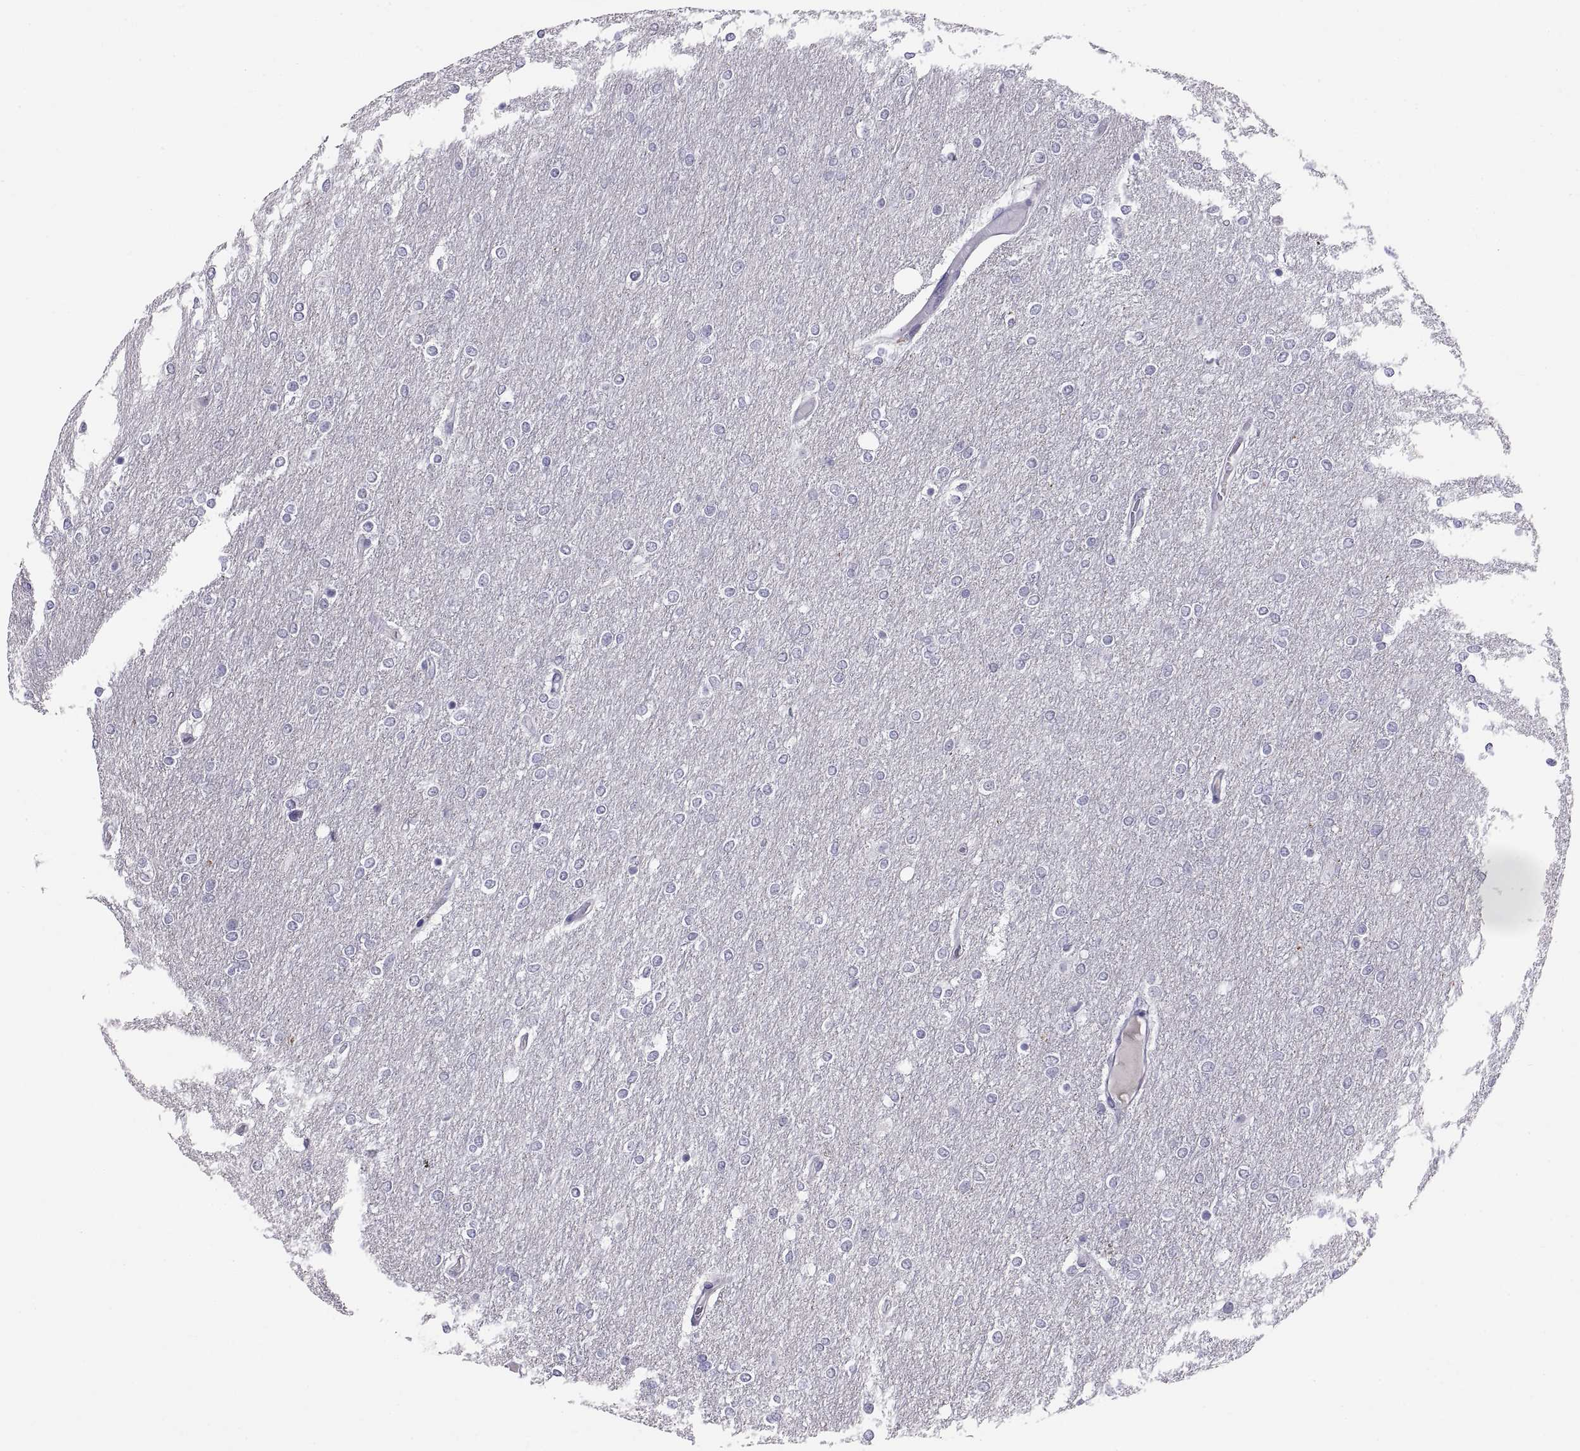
{"staining": {"intensity": "negative", "quantity": "none", "location": "none"}, "tissue": "glioma", "cell_type": "Tumor cells", "image_type": "cancer", "snomed": [{"axis": "morphology", "description": "Glioma, malignant, High grade"}, {"axis": "topography", "description": "Brain"}], "caption": "A high-resolution photomicrograph shows immunohistochemistry (IHC) staining of malignant high-grade glioma, which reveals no significant positivity in tumor cells.", "gene": "TEX13A", "patient": {"sex": "female", "age": 61}}